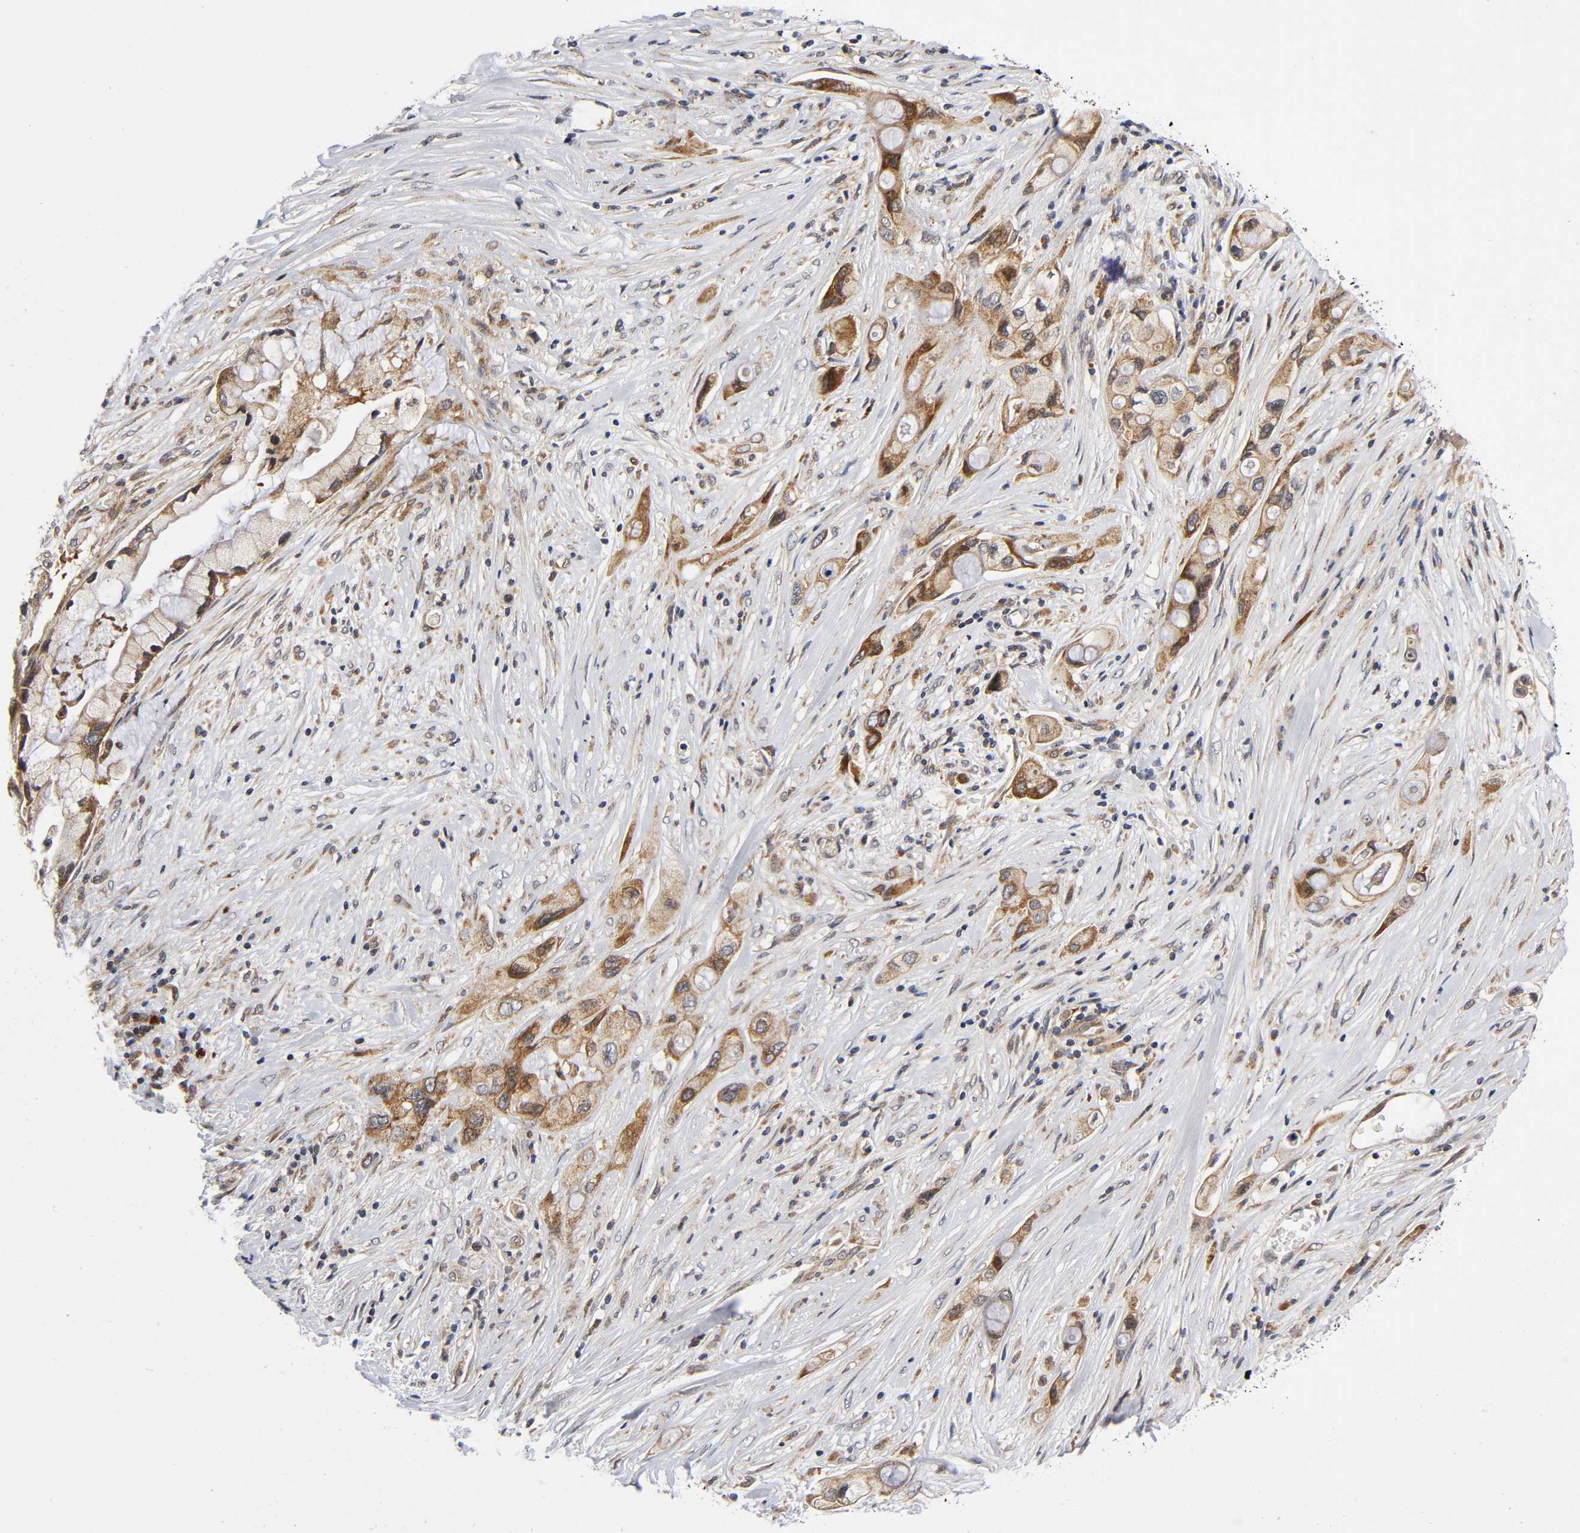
{"staining": {"intensity": "moderate", "quantity": ">75%", "location": "cytoplasmic/membranous"}, "tissue": "pancreatic cancer", "cell_type": "Tumor cells", "image_type": "cancer", "snomed": [{"axis": "morphology", "description": "Adenocarcinoma, NOS"}, {"axis": "topography", "description": "Pancreas"}], "caption": "Immunohistochemical staining of pancreatic adenocarcinoma shows medium levels of moderate cytoplasmic/membranous positivity in about >75% of tumor cells.", "gene": "EIF5", "patient": {"sex": "female", "age": 59}}